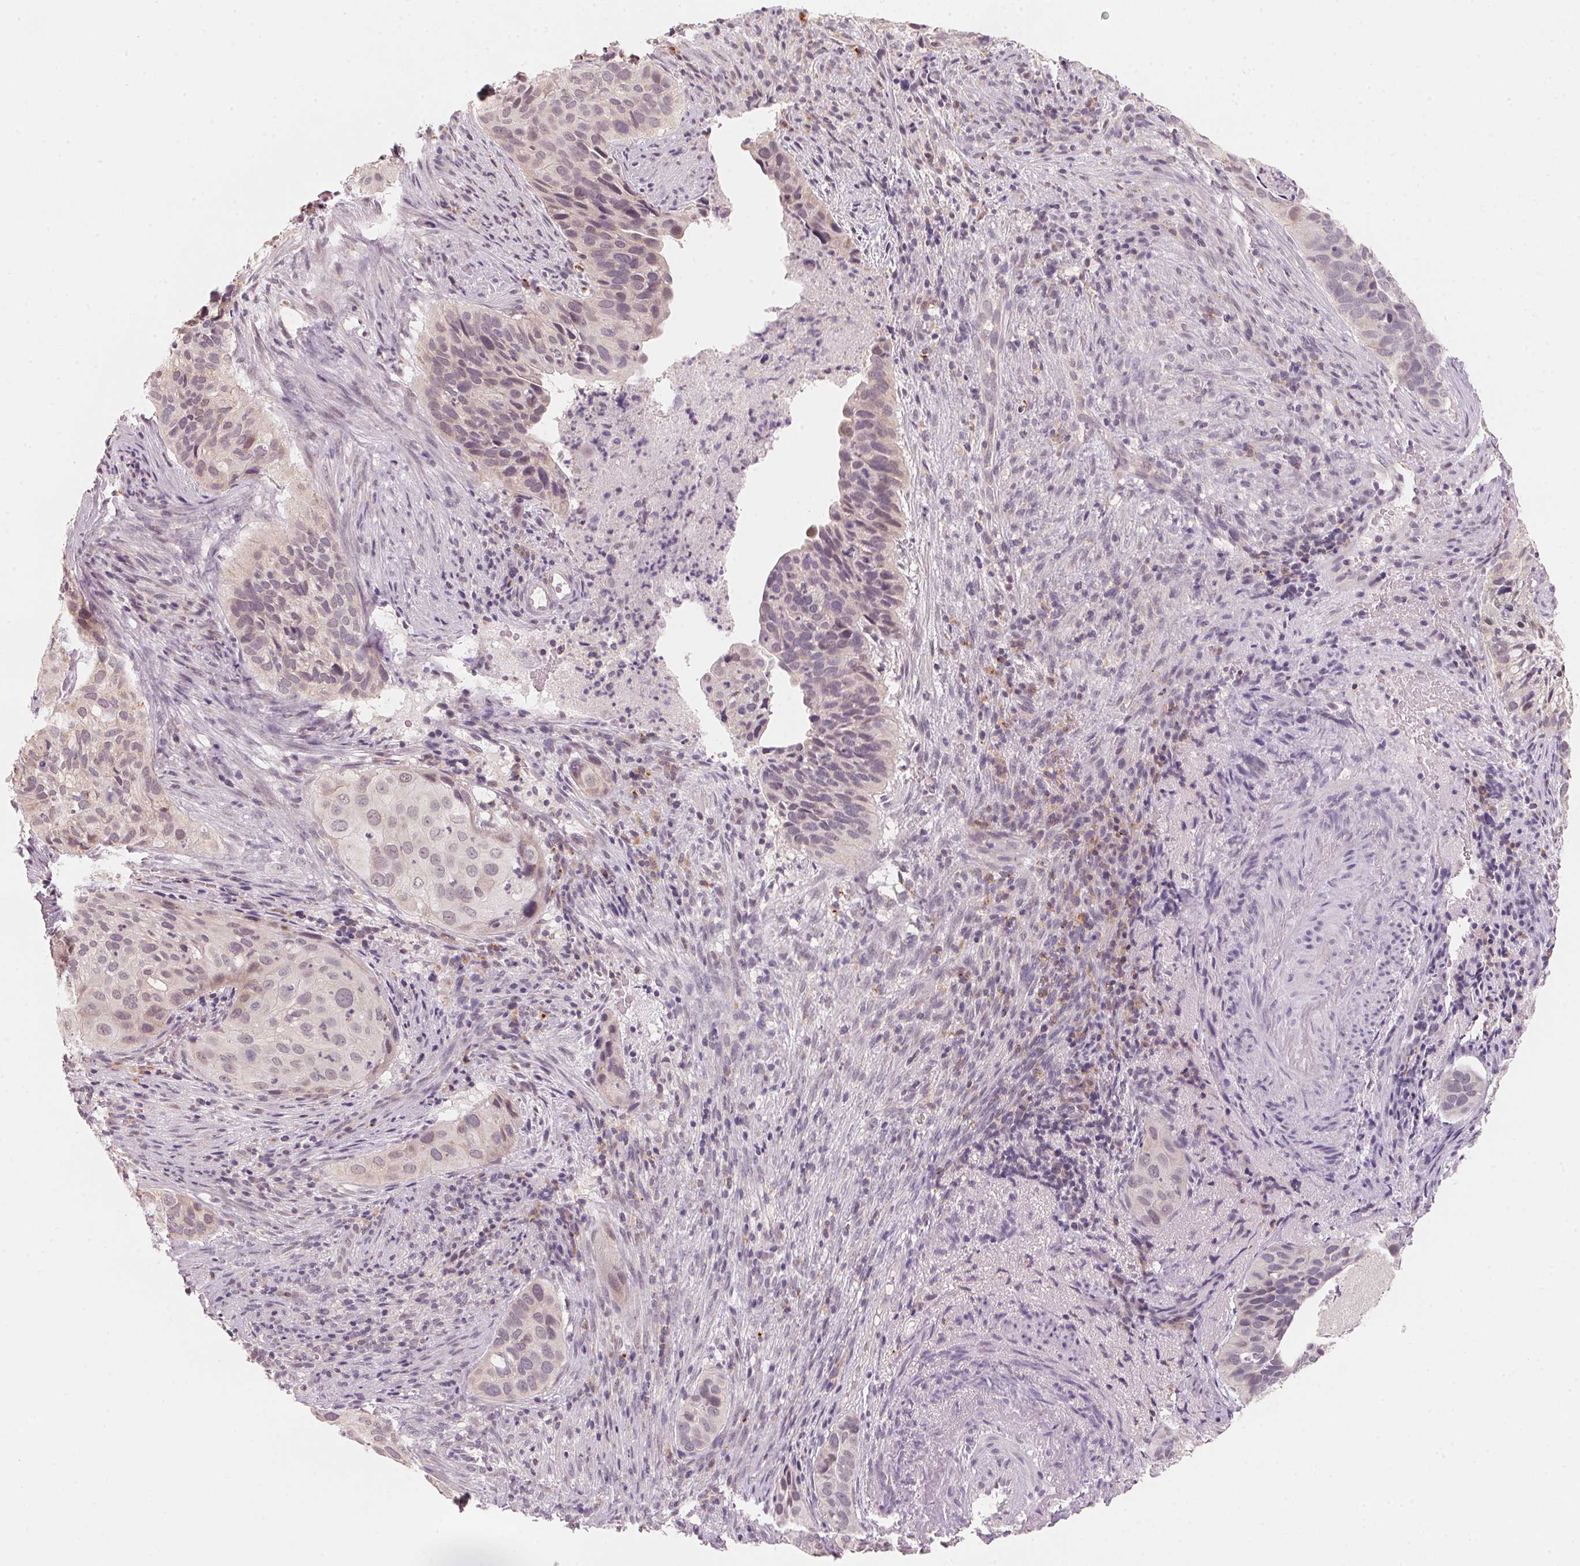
{"staining": {"intensity": "weak", "quantity": "<25%", "location": "cytoplasmic/membranous"}, "tissue": "cervical cancer", "cell_type": "Tumor cells", "image_type": "cancer", "snomed": [{"axis": "morphology", "description": "Squamous cell carcinoma, NOS"}, {"axis": "topography", "description": "Cervix"}], "caption": "A histopathology image of cervical cancer (squamous cell carcinoma) stained for a protein reveals no brown staining in tumor cells.", "gene": "ANKRD31", "patient": {"sex": "female", "age": 38}}